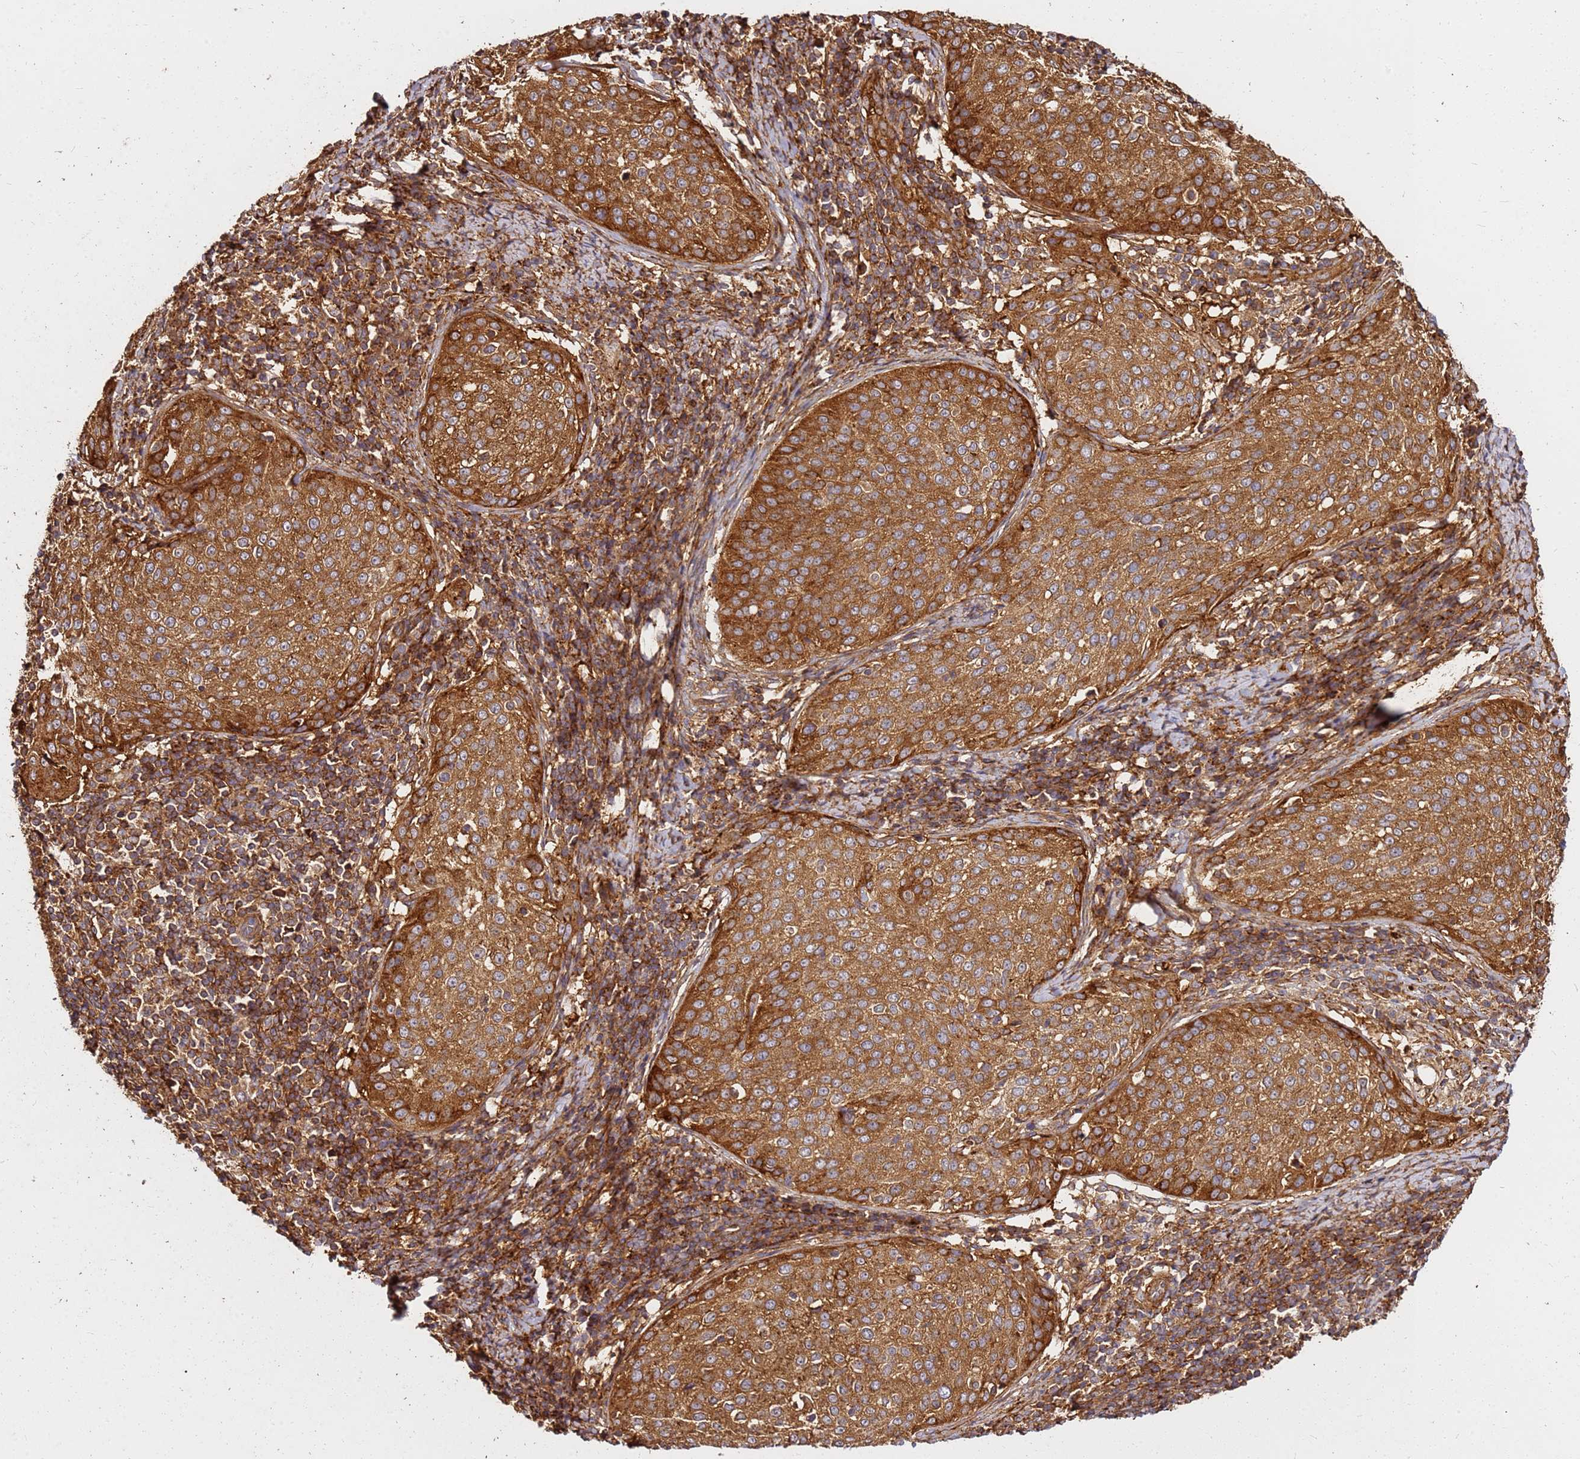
{"staining": {"intensity": "strong", "quantity": ">75%", "location": "cytoplasmic/membranous"}, "tissue": "cervical cancer", "cell_type": "Tumor cells", "image_type": "cancer", "snomed": [{"axis": "morphology", "description": "Squamous cell carcinoma, NOS"}, {"axis": "topography", "description": "Cervix"}], "caption": "Approximately >75% of tumor cells in human cervical cancer (squamous cell carcinoma) show strong cytoplasmic/membranous protein expression as visualized by brown immunohistochemical staining.", "gene": "DVL3", "patient": {"sex": "female", "age": 57}}